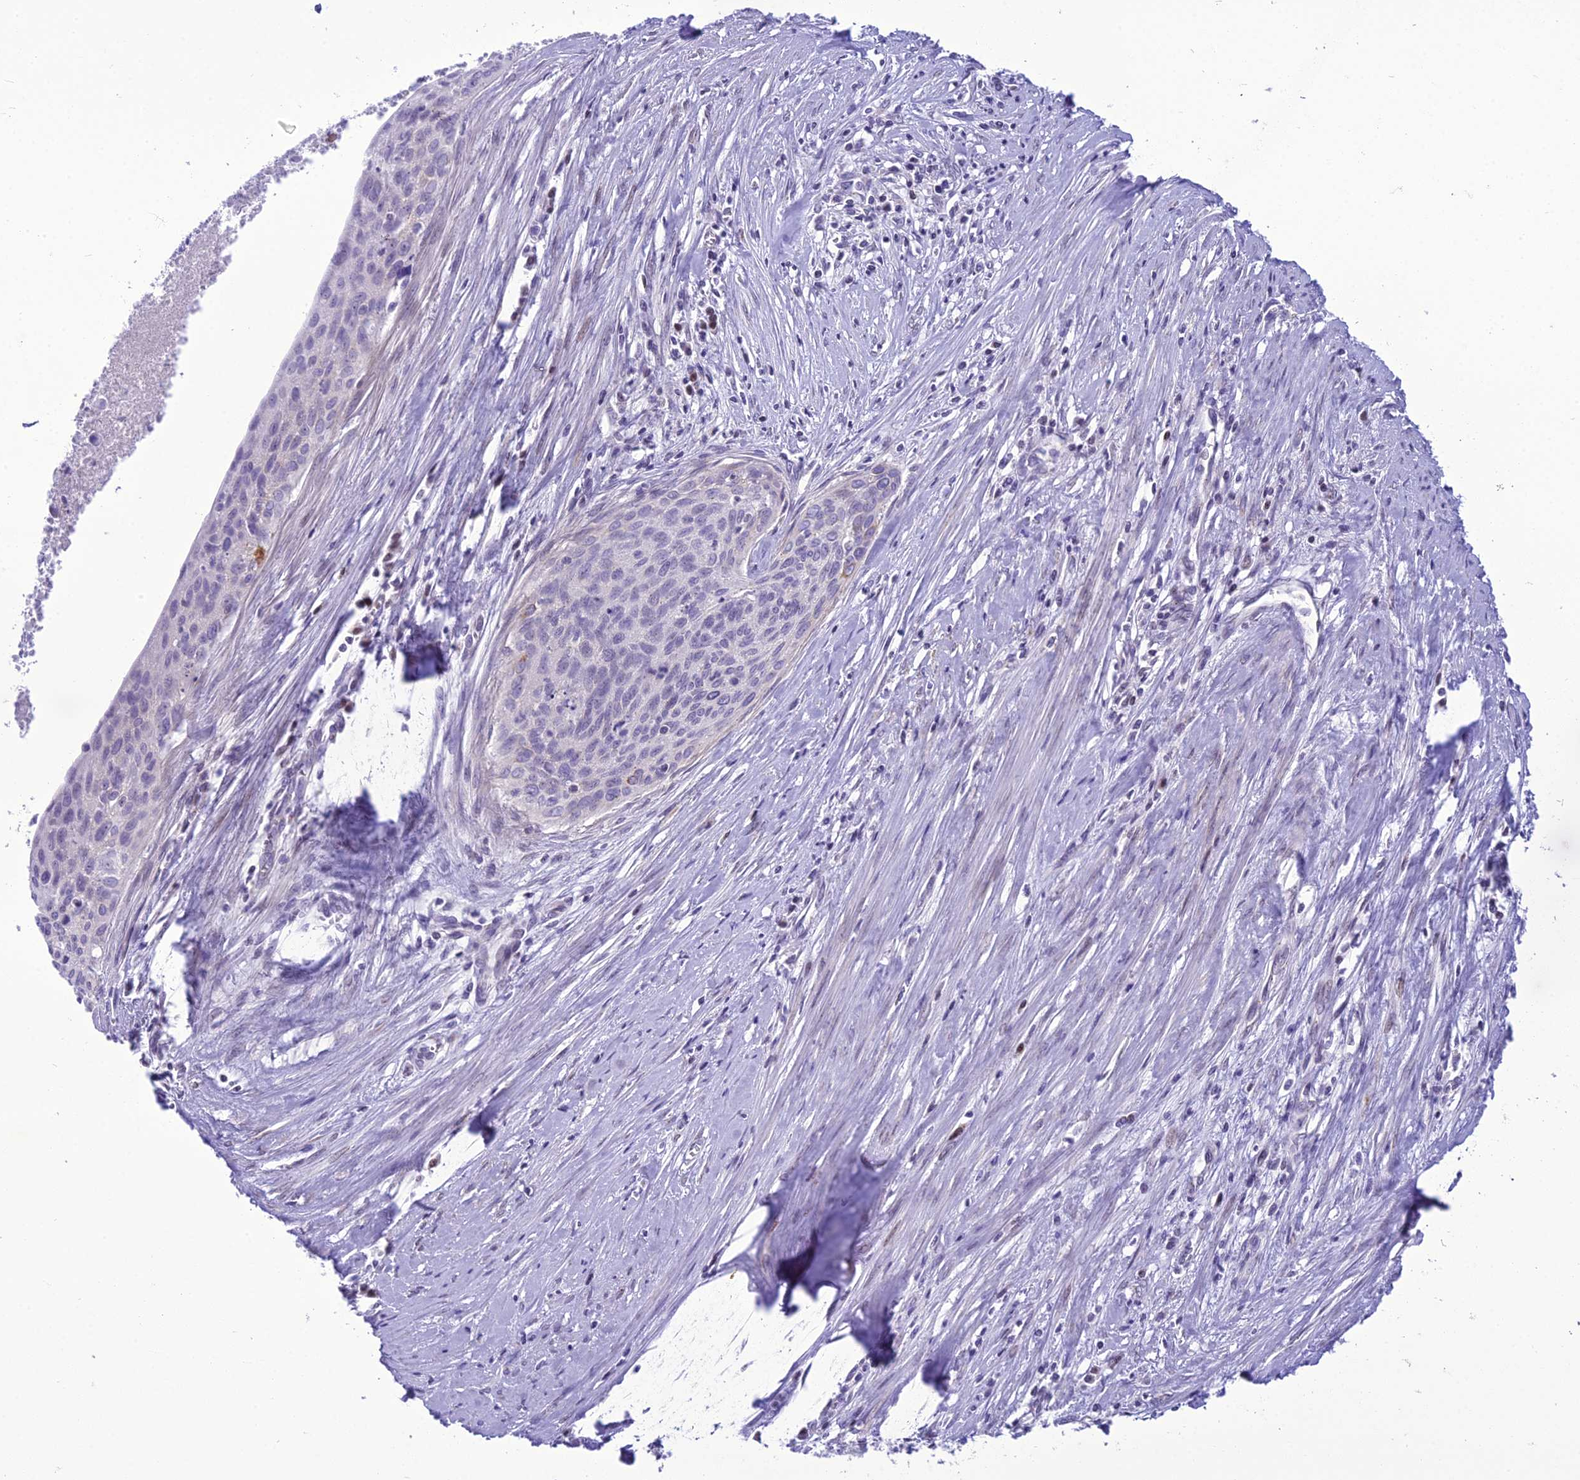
{"staining": {"intensity": "negative", "quantity": "none", "location": "none"}, "tissue": "cervical cancer", "cell_type": "Tumor cells", "image_type": "cancer", "snomed": [{"axis": "morphology", "description": "Squamous cell carcinoma, NOS"}, {"axis": "topography", "description": "Cervix"}], "caption": "Tumor cells show no significant staining in cervical cancer (squamous cell carcinoma). (Stains: DAB (3,3'-diaminobenzidine) immunohistochemistry with hematoxylin counter stain, Microscopy: brightfield microscopy at high magnification).", "gene": "B9D2", "patient": {"sex": "female", "age": 55}}